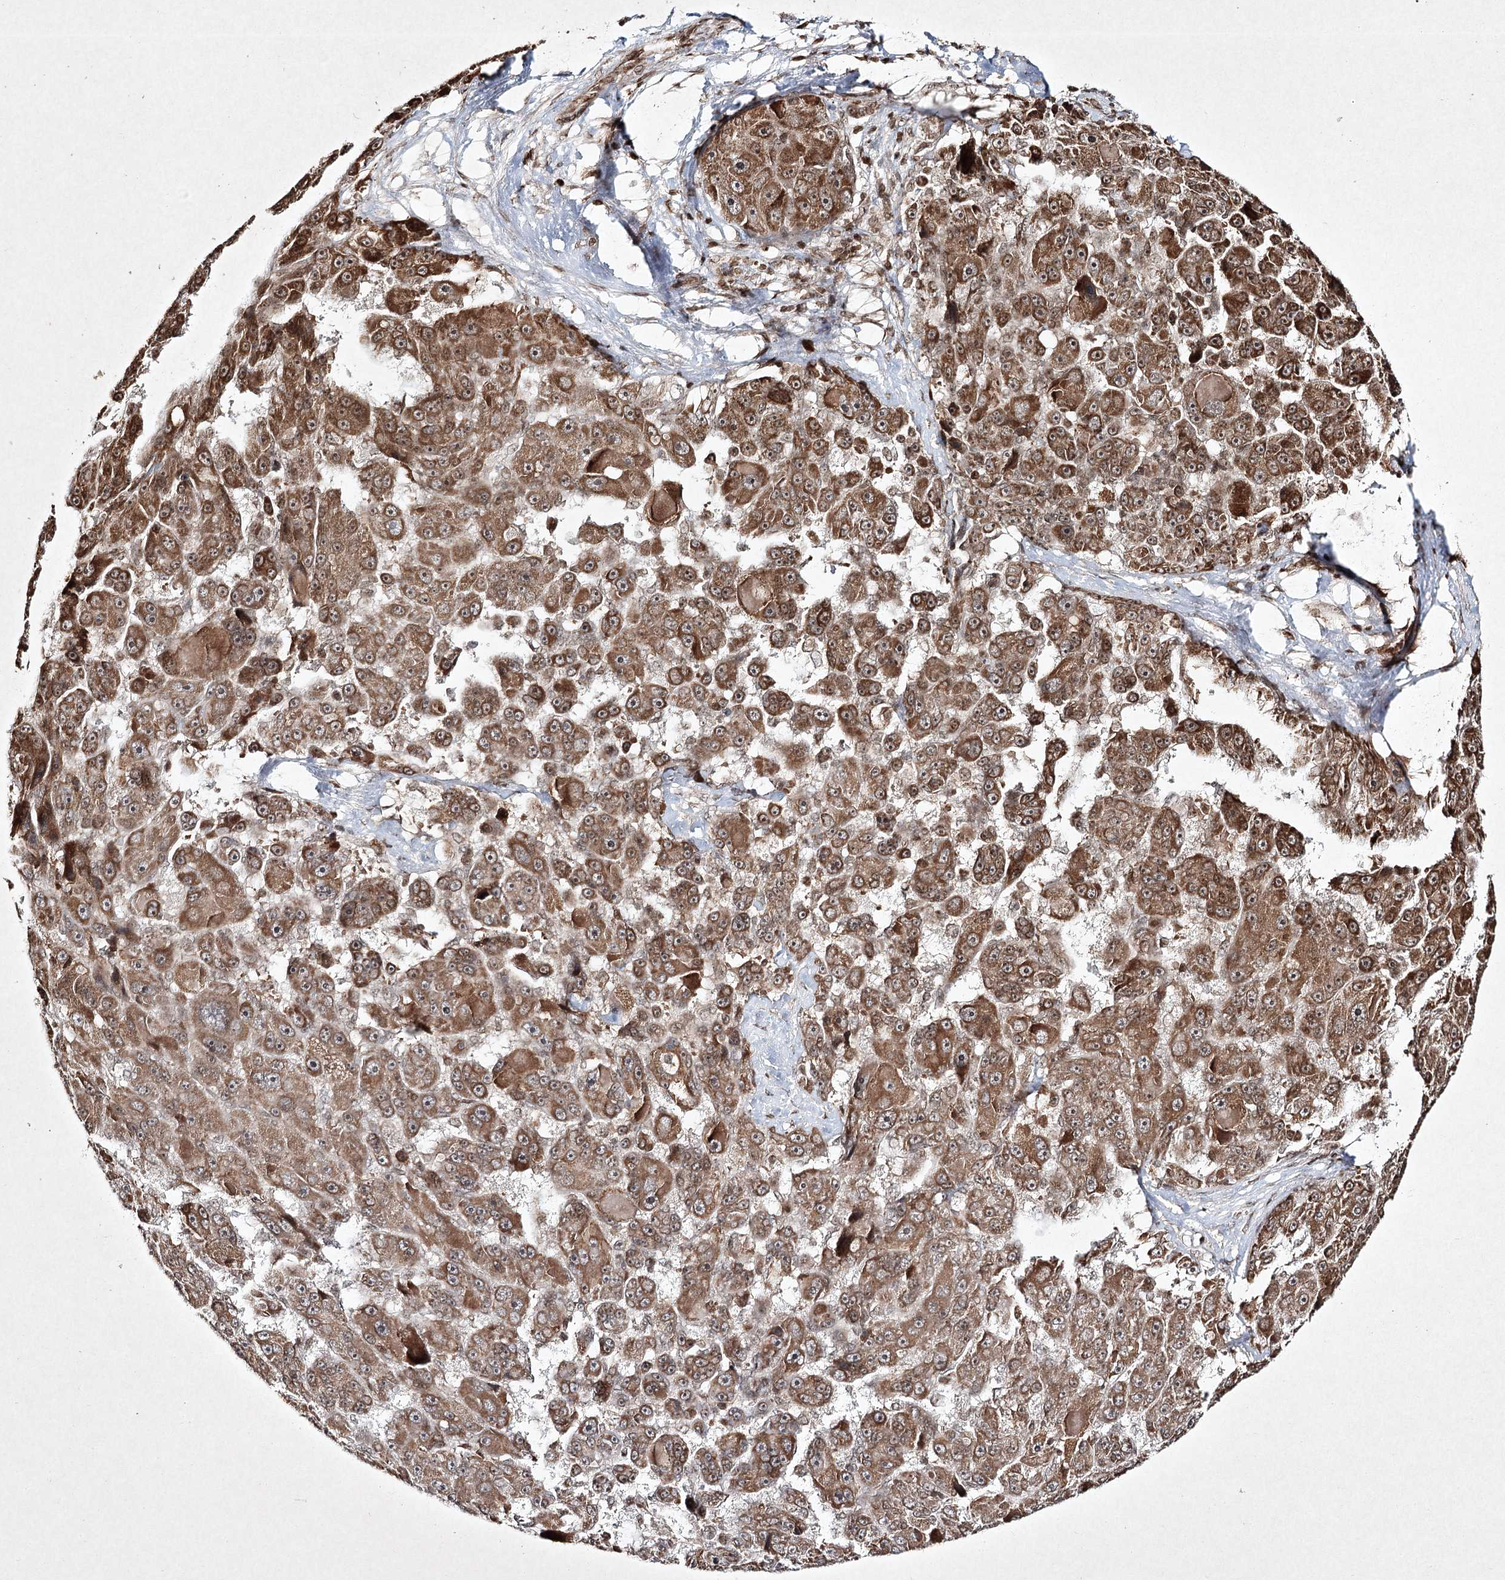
{"staining": {"intensity": "moderate", "quantity": ">75%", "location": "cytoplasmic/membranous"}, "tissue": "liver cancer", "cell_type": "Tumor cells", "image_type": "cancer", "snomed": [{"axis": "morphology", "description": "Carcinoma, Hepatocellular, NOS"}, {"axis": "topography", "description": "Liver"}], "caption": "Immunohistochemical staining of human liver cancer (hepatocellular carcinoma) exhibits medium levels of moderate cytoplasmic/membranous positivity in approximately >75% of tumor cells. (DAB IHC with brightfield microscopy, high magnification).", "gene": "CARM1", "patient": {"sex": "male", "age": 76}}